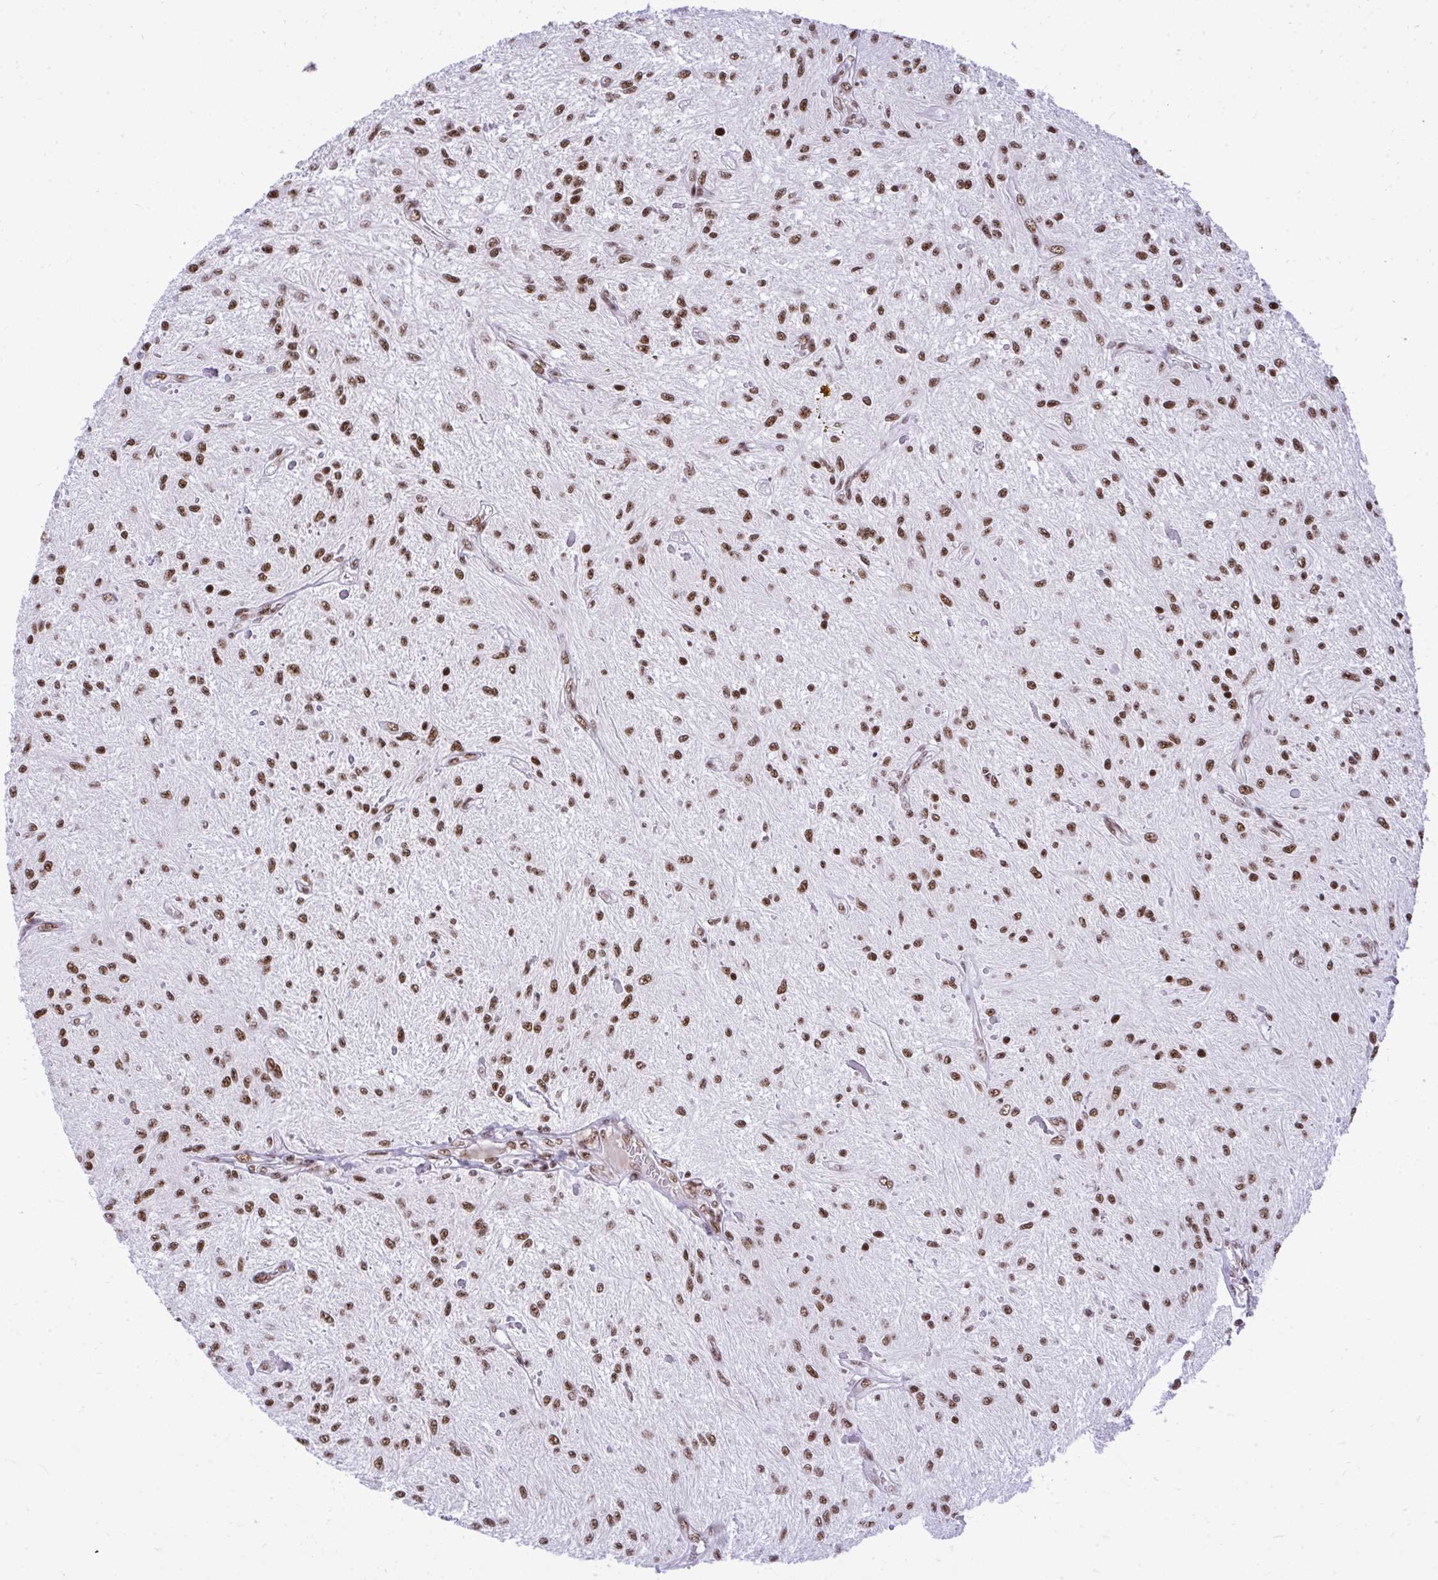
{"staining": {"intensity": "strong", "quantity": ">75%", "location": "nuclear"}, "tissue": "glioma", "cell_type": "Tumor cells", "image_type": "cancer", "snomed": [{"axis": "morphology", "description": "Glioma, malignant, Low grade"}, {"axis": "topography", "description": "Cerebellum"}], "caption": "Tumor cells exhibit high levels of strong nuclear positivity in approximately >75% of cells in malignant glioma (low-grade). (Stains: DAB (3,3'-diaminobenzidine) in brown, nuclei in blue, Microscopy: brightfield microscopy at high magnification).", "gene": "PRPF19", "patient": {"sex": "female", "age": 14}}